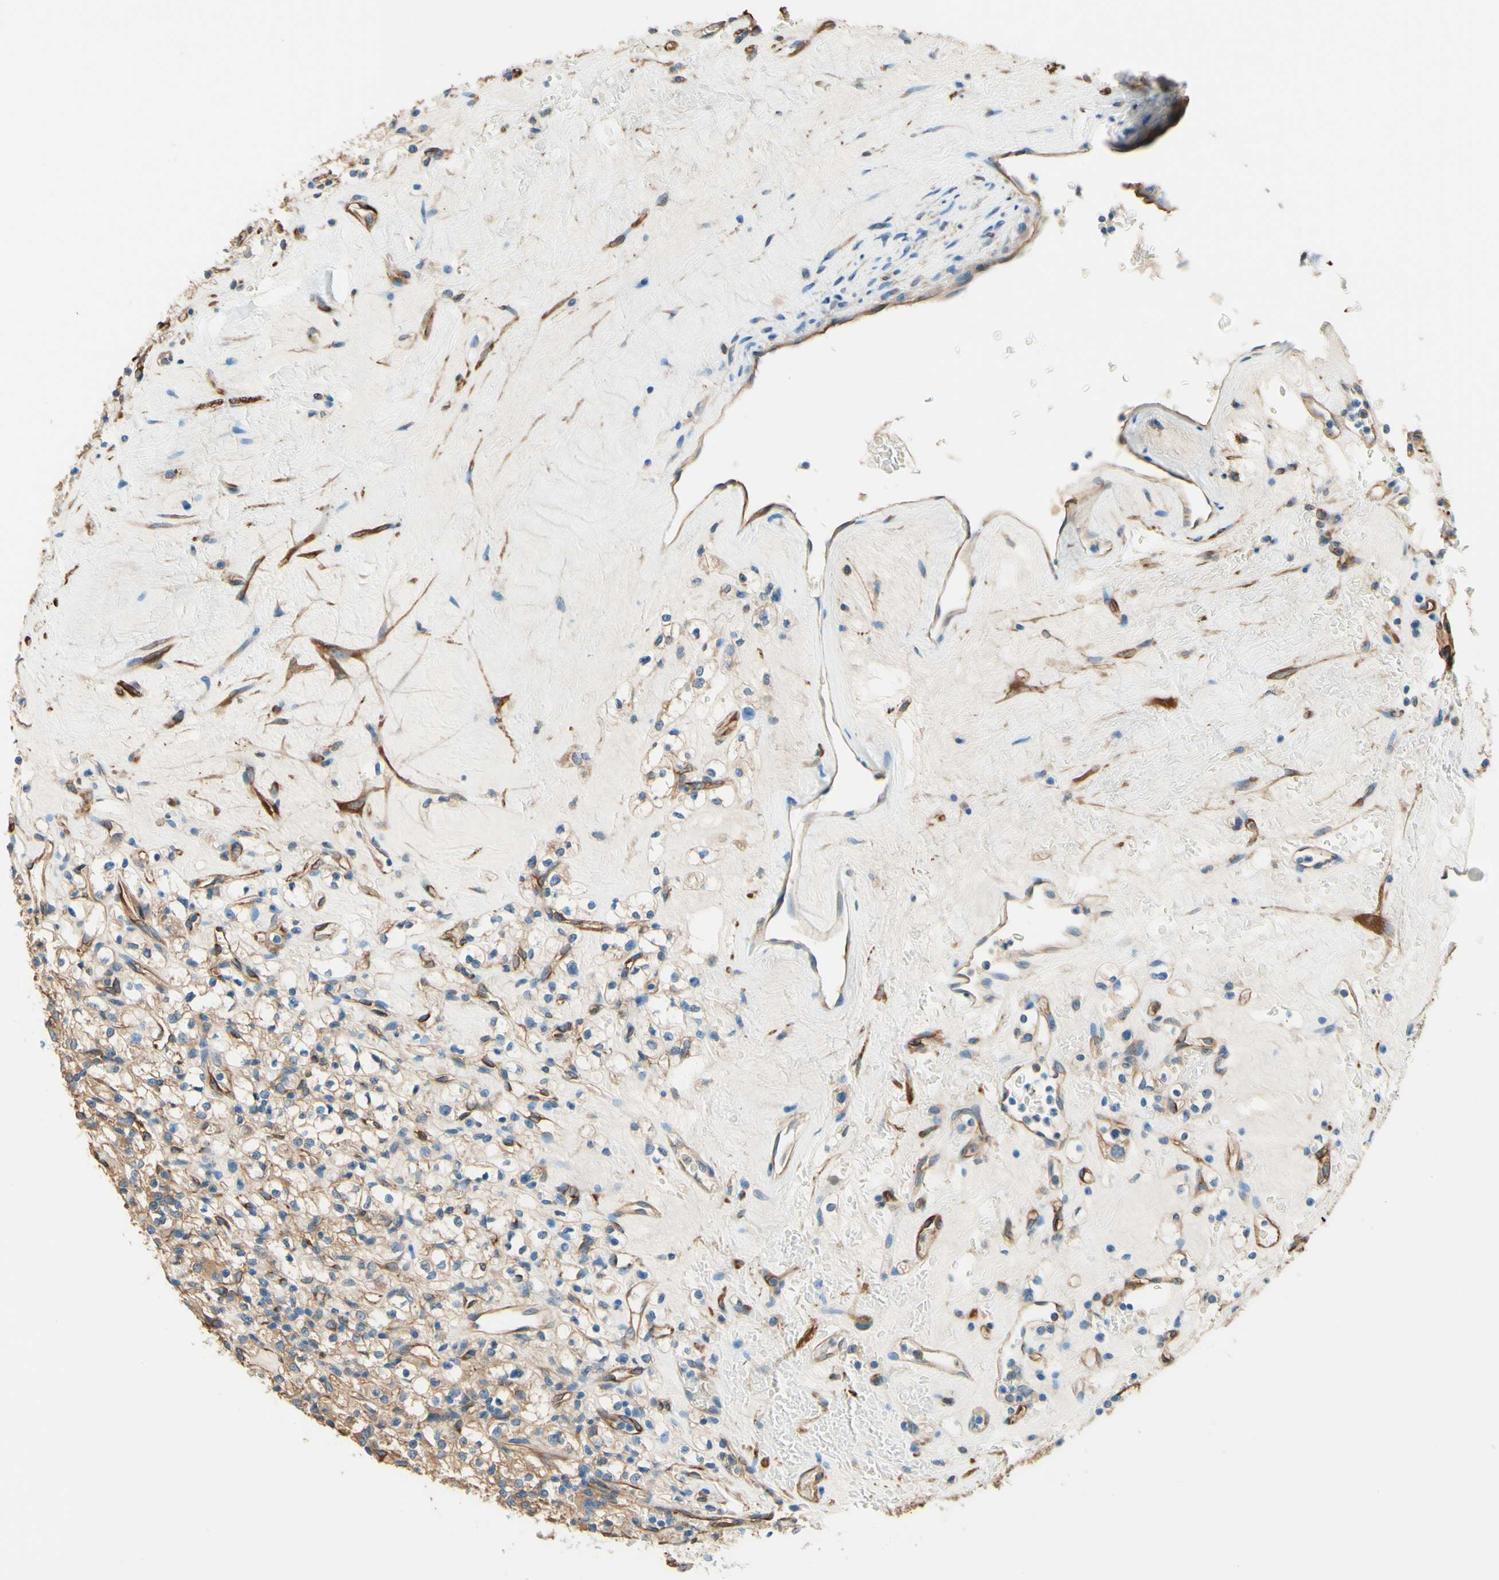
{"staining": {"intensity": "weak", "quantity": ">75%", "location": "cytoplasmic/membranous"}, "tissue": "renal cancer", "cell_type": "Tumor cells", "image_type": "cancer", "snomed": [{"axis": "morphology", "description": "Normal tissue, NOS"}, {"axis": "morphology", "description": "Adenocarcinoma, NOS"}, {"axis": "topography", "description": "Kidney"}], "caption": "Weak cytoplasmic/membranous expression for a protein is present in about >75% of tumor cells of renal cancer (adenocarcinoma) using immunohistochemistry.", "gene": "DPYSL3", "patient": {"sex": "female", "age": 72}}